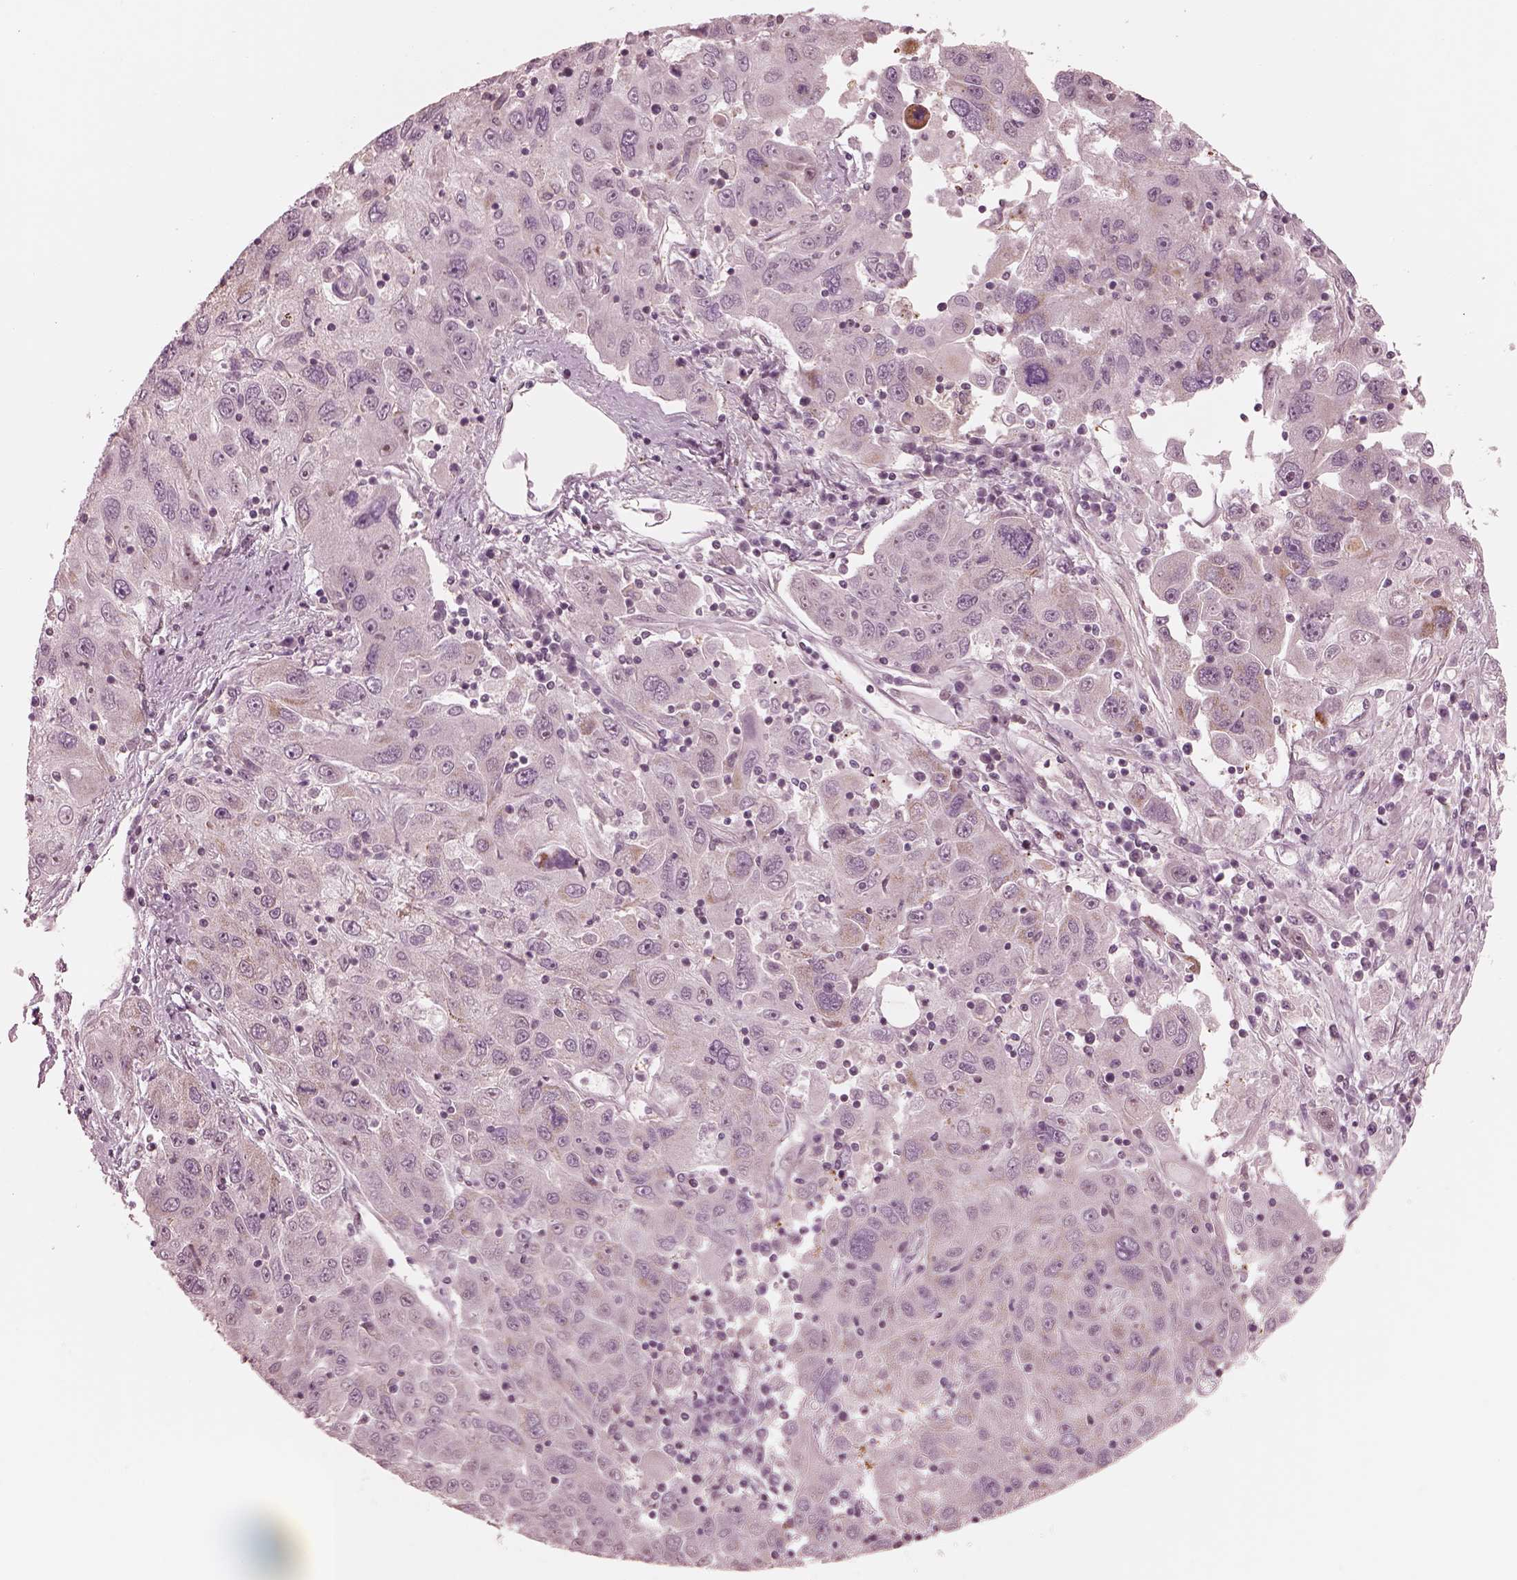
{"staining": {"intensity": "negative", "quantity": "none", "location": "none"}, "tissue": "stomach cancer", "cell_type": "Tumor cells", "image_type": "cancer", "snomed": [{"axis": "morphology", "description": "Adenocarcinoma, NOS"}, {"axis": "topography", "description": "Stomach"}], "caption": "A photomicrograph of stomach cancer (adenocarcinoma) stained for a protein reveals no brown staining in tumor cells.", "gene": "STK33", "patient": {"sex": "male", "age": 56}}